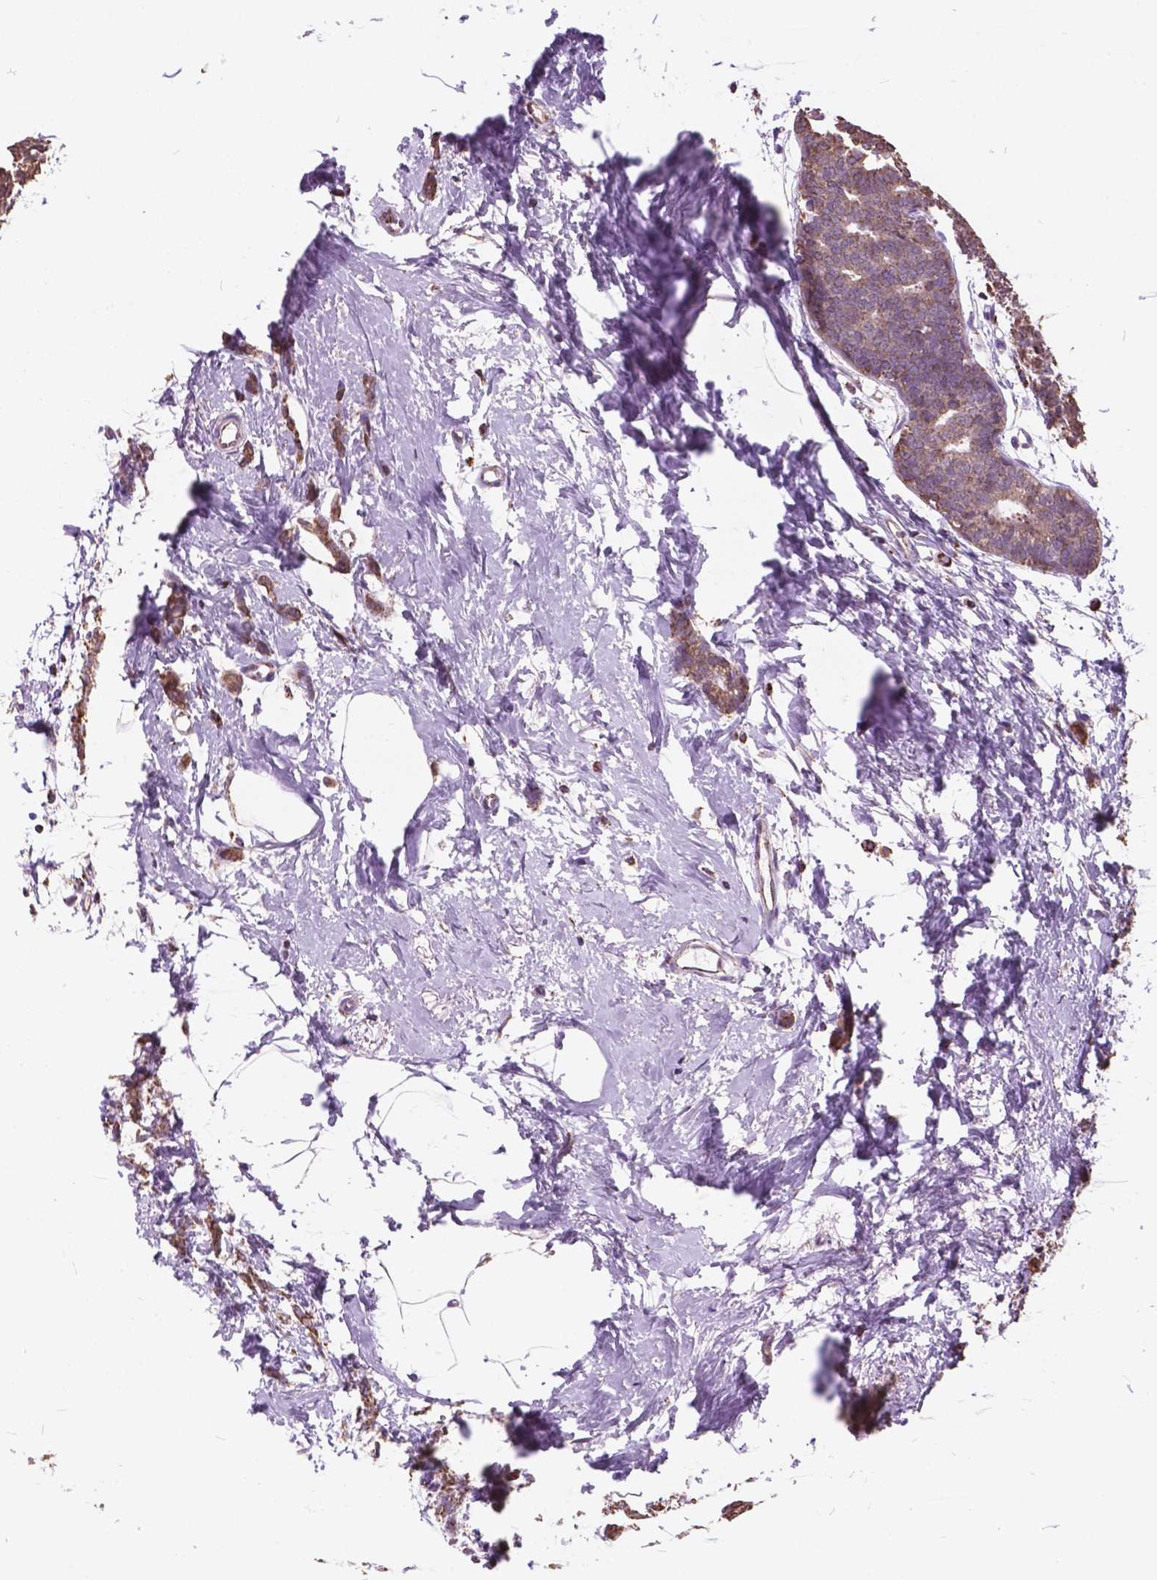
{"staining": {"intensity": "moderate", "quantity": ">75%", "location": "cytoplasmic/membranous"}, "tissue": "breast cancer", "cell_type": "Tumor cells", "image_type": "cancer", "snomed": [{"axis": "morphology", "description": "Duct carcinoma"}, {"axis": "topography", "description": "Breast"}], "caption": "Immunohistochemistry micrograph of neoplastic tissue: breast cancer stained using IHC displays medium levels of moderate protein expression localized specifically in the cytoplasmic/membranous of tumor cells, appearing as a cytoplasmic/membranous brown color.", "gene": "SCOC", "patient": {"sex": "female", "age": 40}}